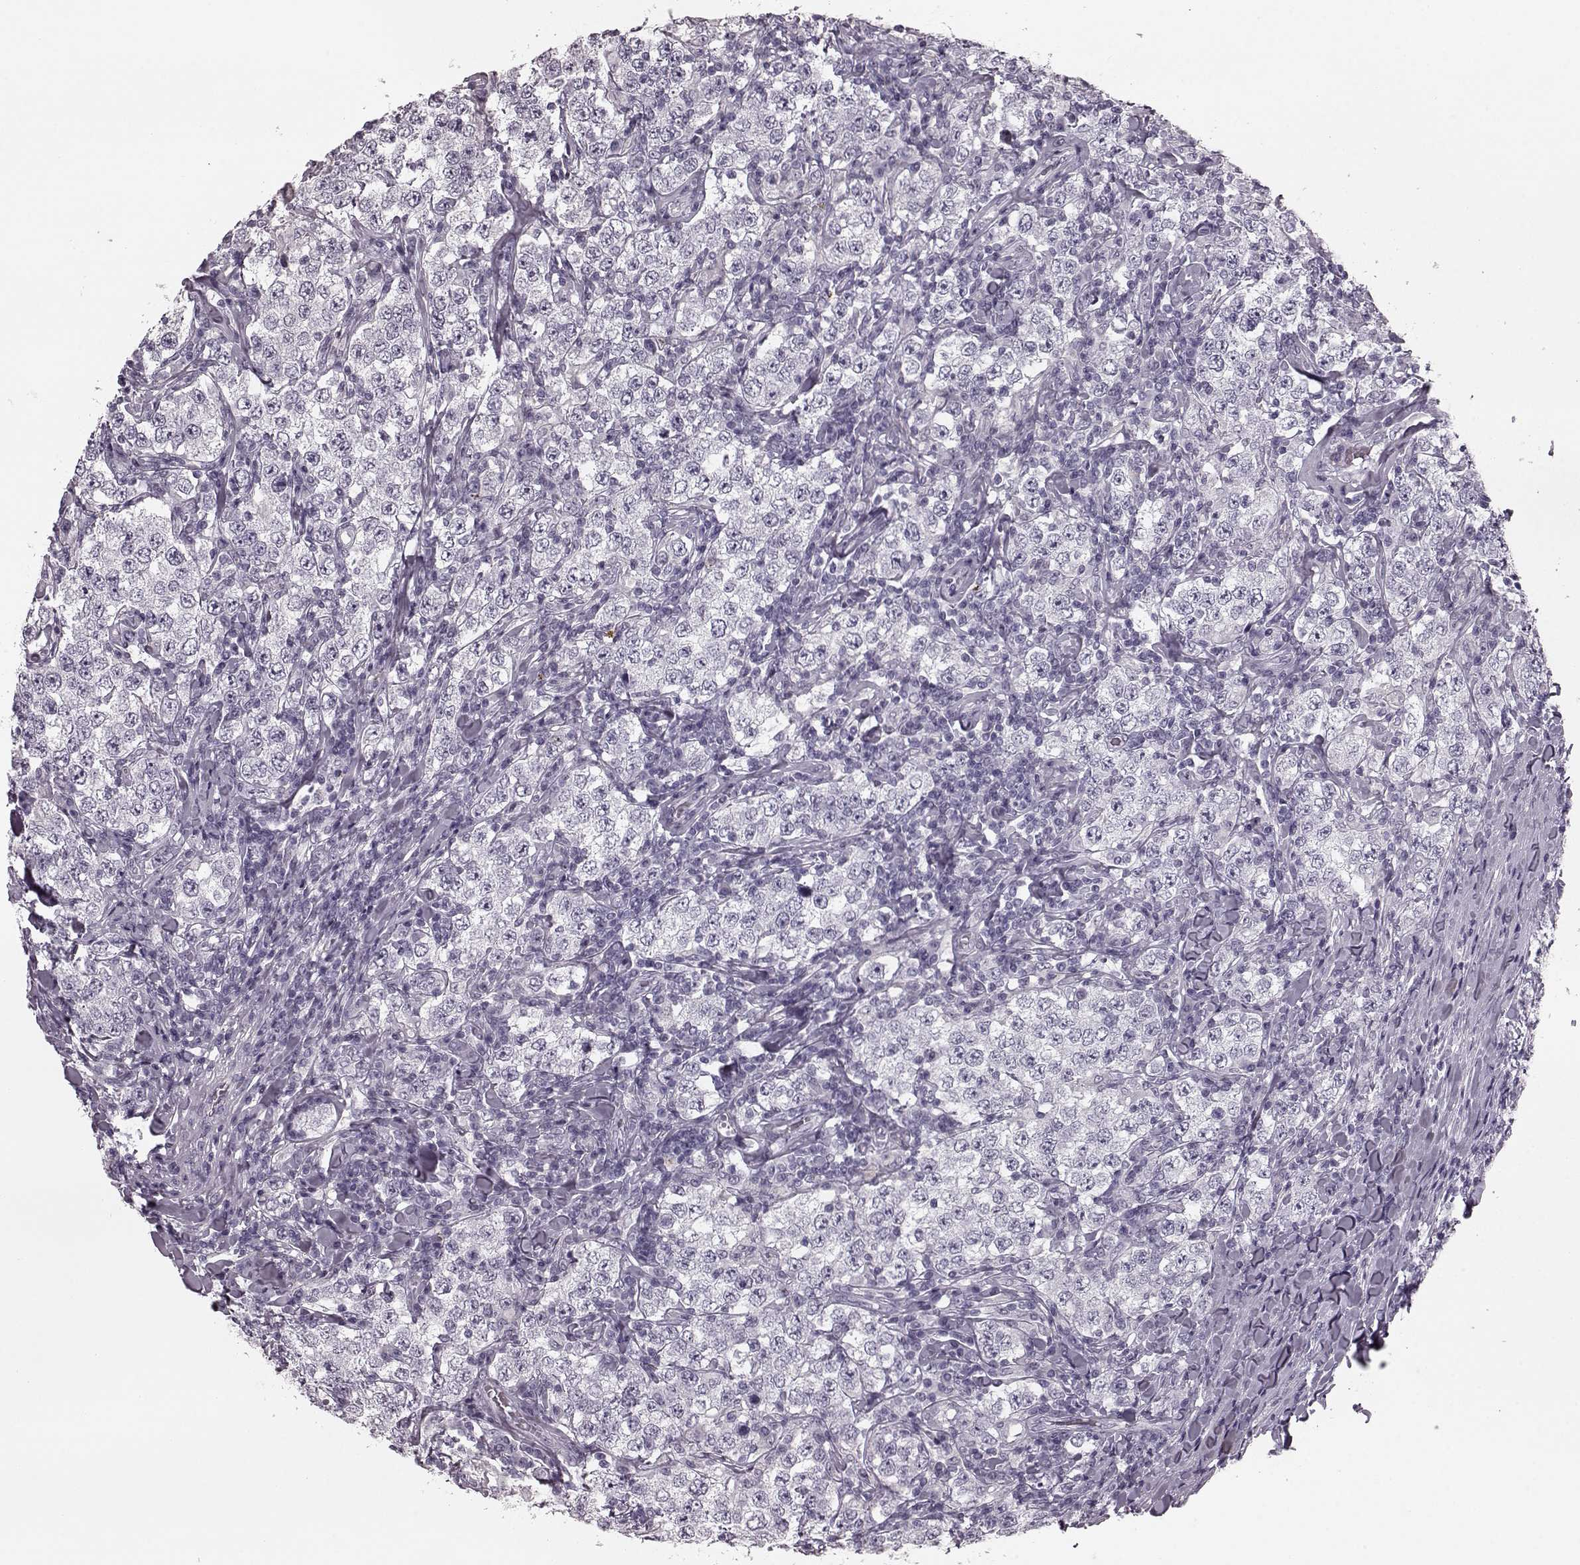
{"staining": {"intensity": "negative", "quantity": "none", "location": "none"}, "tissue": "testis cancer", "cell_type": "Tumor cells", "image_type": "cancer", "snomed": [{"axis": "morphology", "description": "Seminoma, NOS"}, {"axis": "morphology", "description": "Carcinoma, Embryonal, NOS"}, {"axis": "topography", "description": "Testis"}], "caption": "Human embryonal carcinoma (testis) stained for a protein using immunohistochemistry exhibits no expression in tumor cells.", "gene": "CST7", "patient": {"sex": "male", "age": 41}}